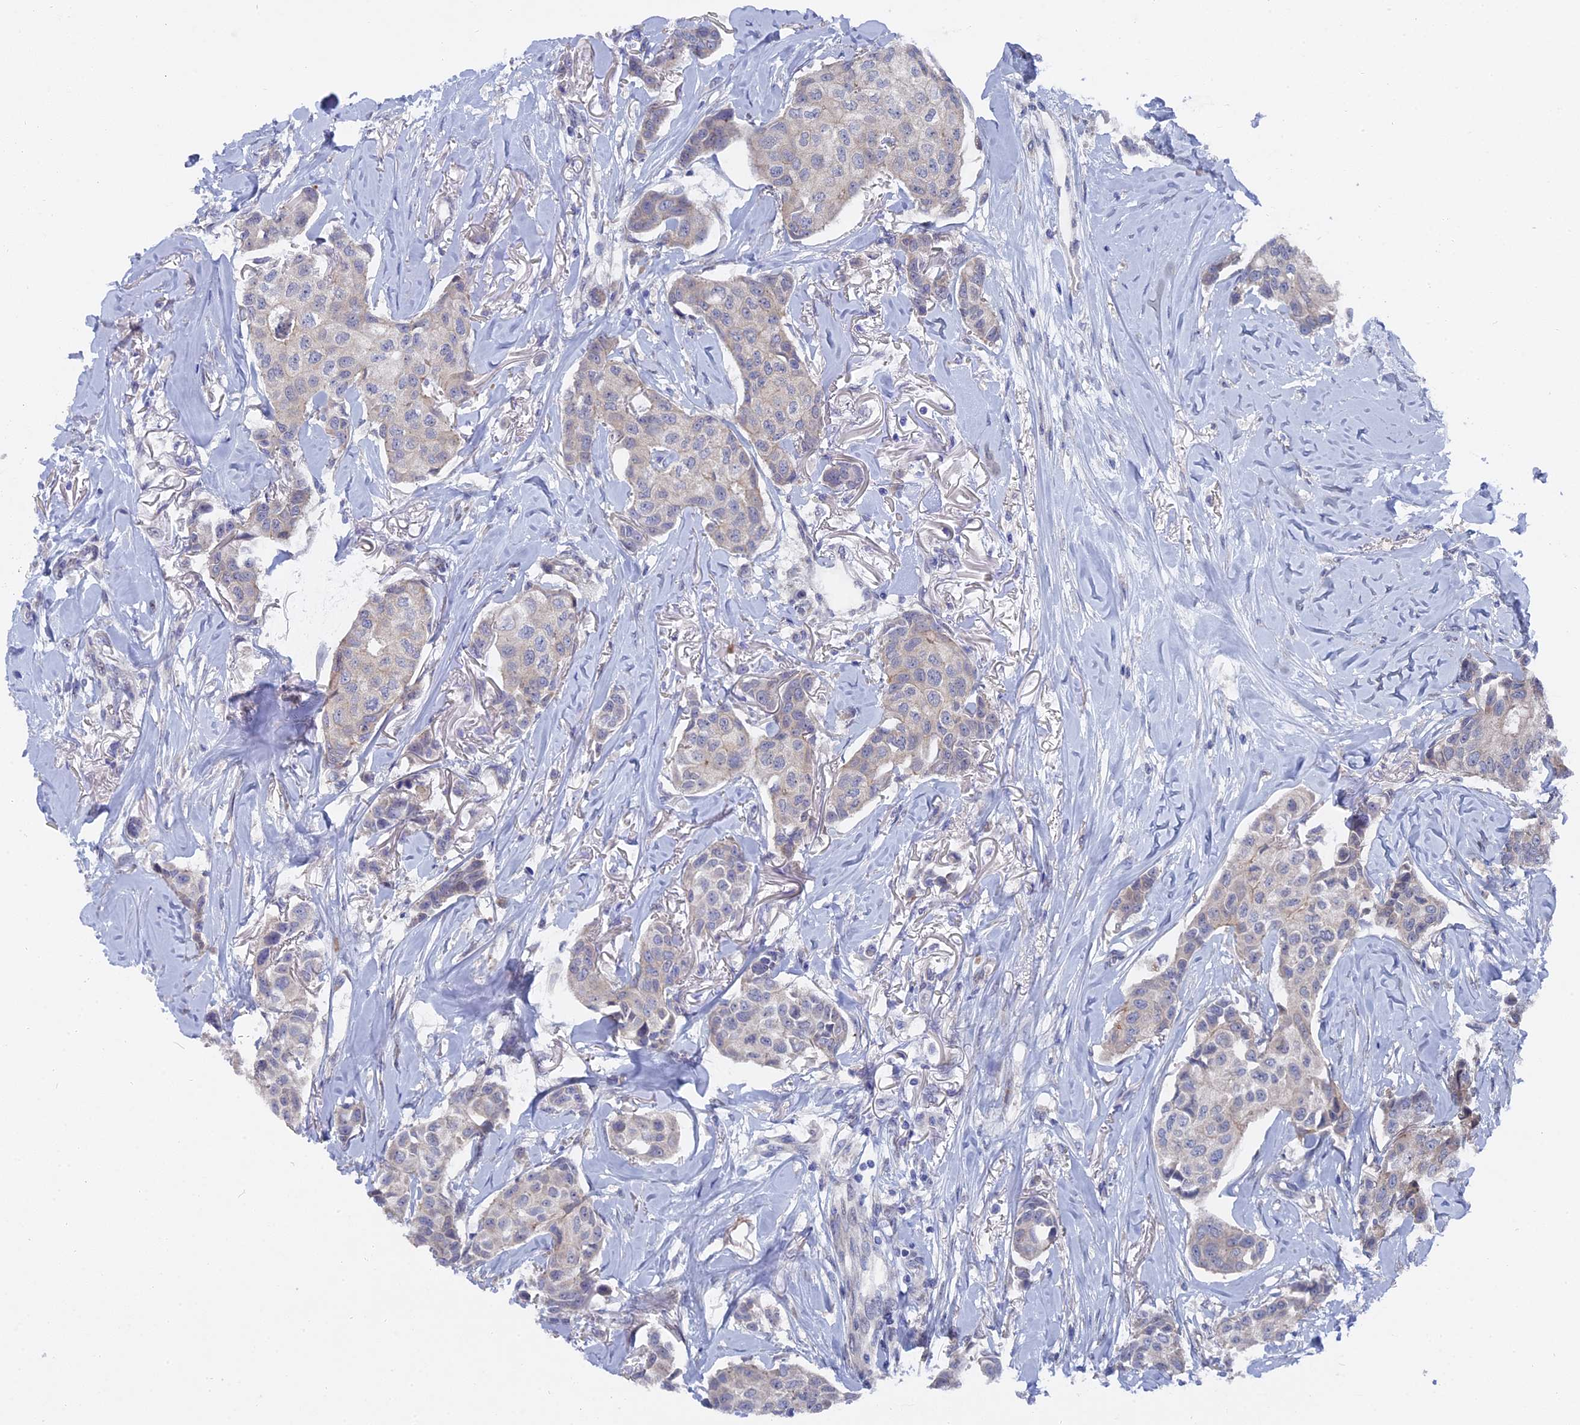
{"staining": {"intensity": "negative", "quantity": "none", "location": "none"}, "tissue": "breast cancer", "cell_type": "Tumor cells", "image_type": "cancer", "snomed": [{"axis": "morphology", "description": "Duct carcinoma"}, {"axis": "topography", "description": "Breast"}], "caption": "Immunohistochemistry histopathology image of neoplastic tissue: breast invasive ductal carcinoma stained with DAB displays no significant protein staining in tumor cells.", "gene": "TMEM161A", "patient": {"sex": "female", "age": 80}}